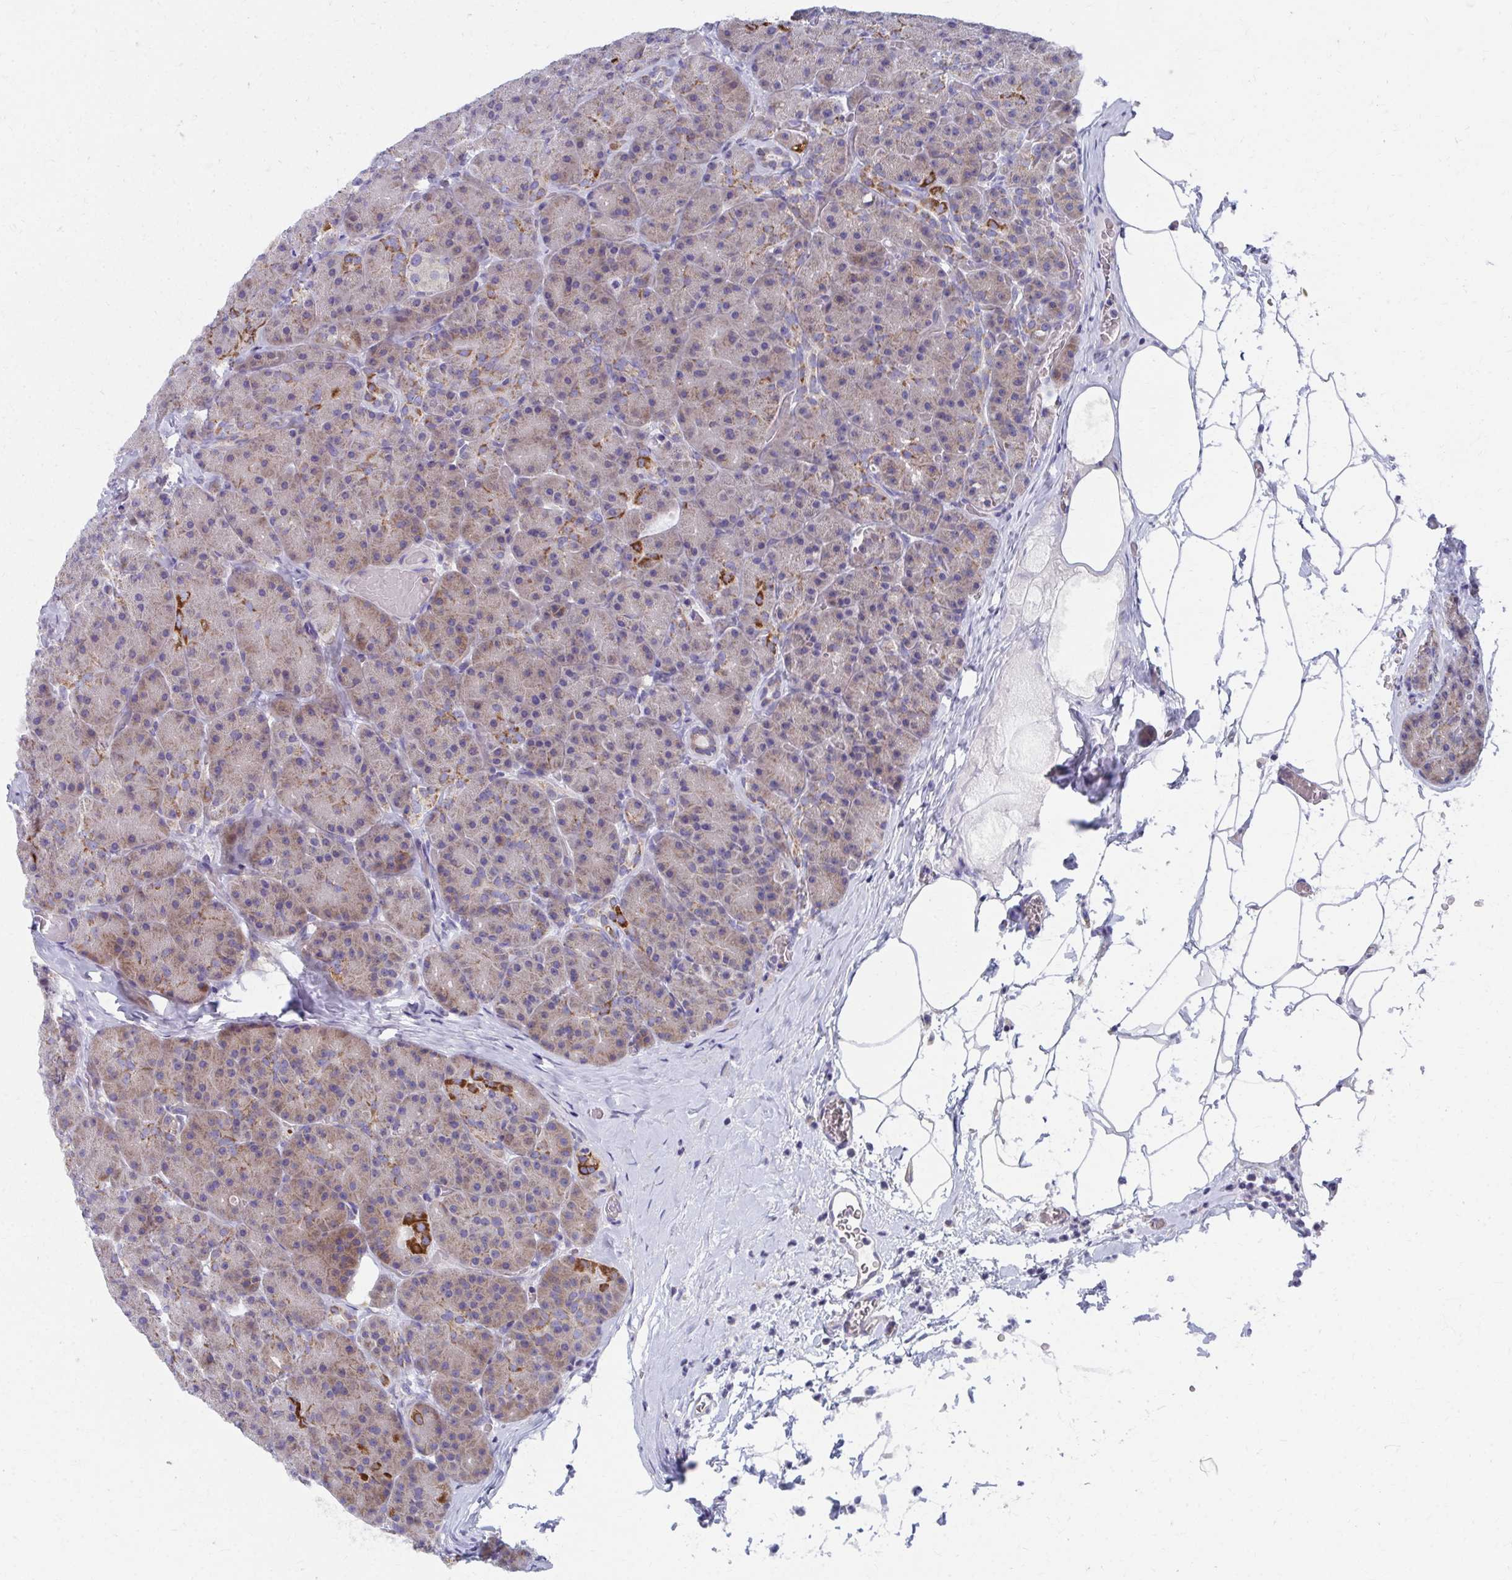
{"staining": {"intensity": "moderate", "quantity": "25%-75%", "location": "cytoplasmic/membranous"}, "tissue": "pancreas", "cell_type": "Exocrine glandular cells", "image_type": "normal", "snomed": [{"axis": "morphology", "description": "Normal tissue, NOS"}, {"axis": "topography", "description": "Pancreas"}], "caption": "Immunohistochemistry (IHC) (DAB (3,3'-diaminobenzidine)) staining of normal pancreas reveals moderate cytoplasmic/membranous protein positivity in approximately 25%-75% of exocrine glandular cells.", "gene": "RCC1L", "patient": {"sex": "male", "age": 57}}